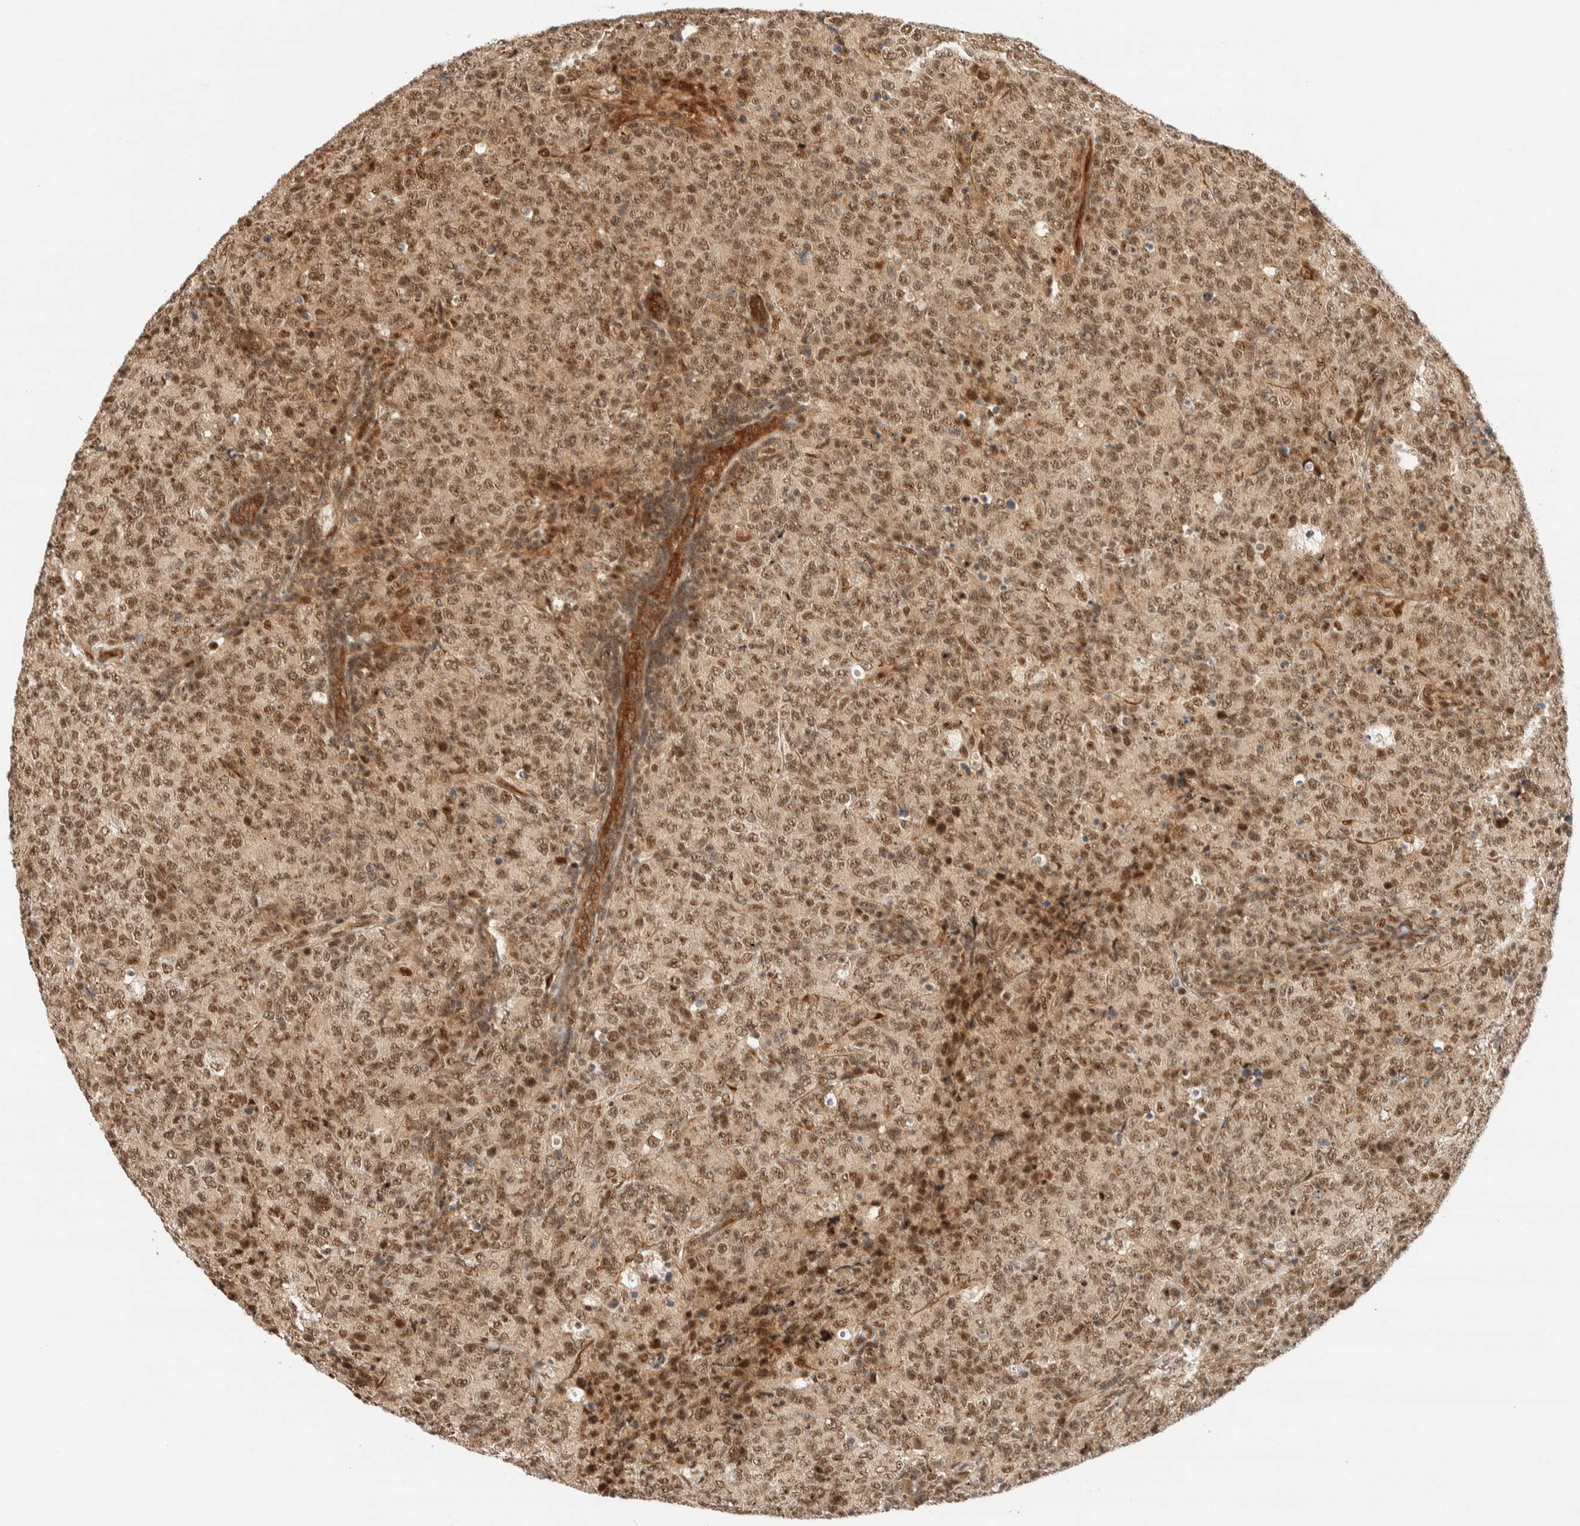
{"staining": {"intensity": "moderate", "quantity": ">75%", "location": "nuclear"}, "tissue": "lymphoma", "cell_type": "Tumor cells", "image_type": "cancer", "snomed": [{"axis": "morphology", "description": "Malignant lymphoma, non-Hodgkin's type, High grade"}, {"axis": "topography", "description": "Tonsil"}], "caption": "High-grade malignant lymphoma, non-Hodgkin's type stained for a protein shows moderate nuclear positivity in tumor cells.", "gene": "SIK1", "patient": {"sex": "female", "age": 36}}